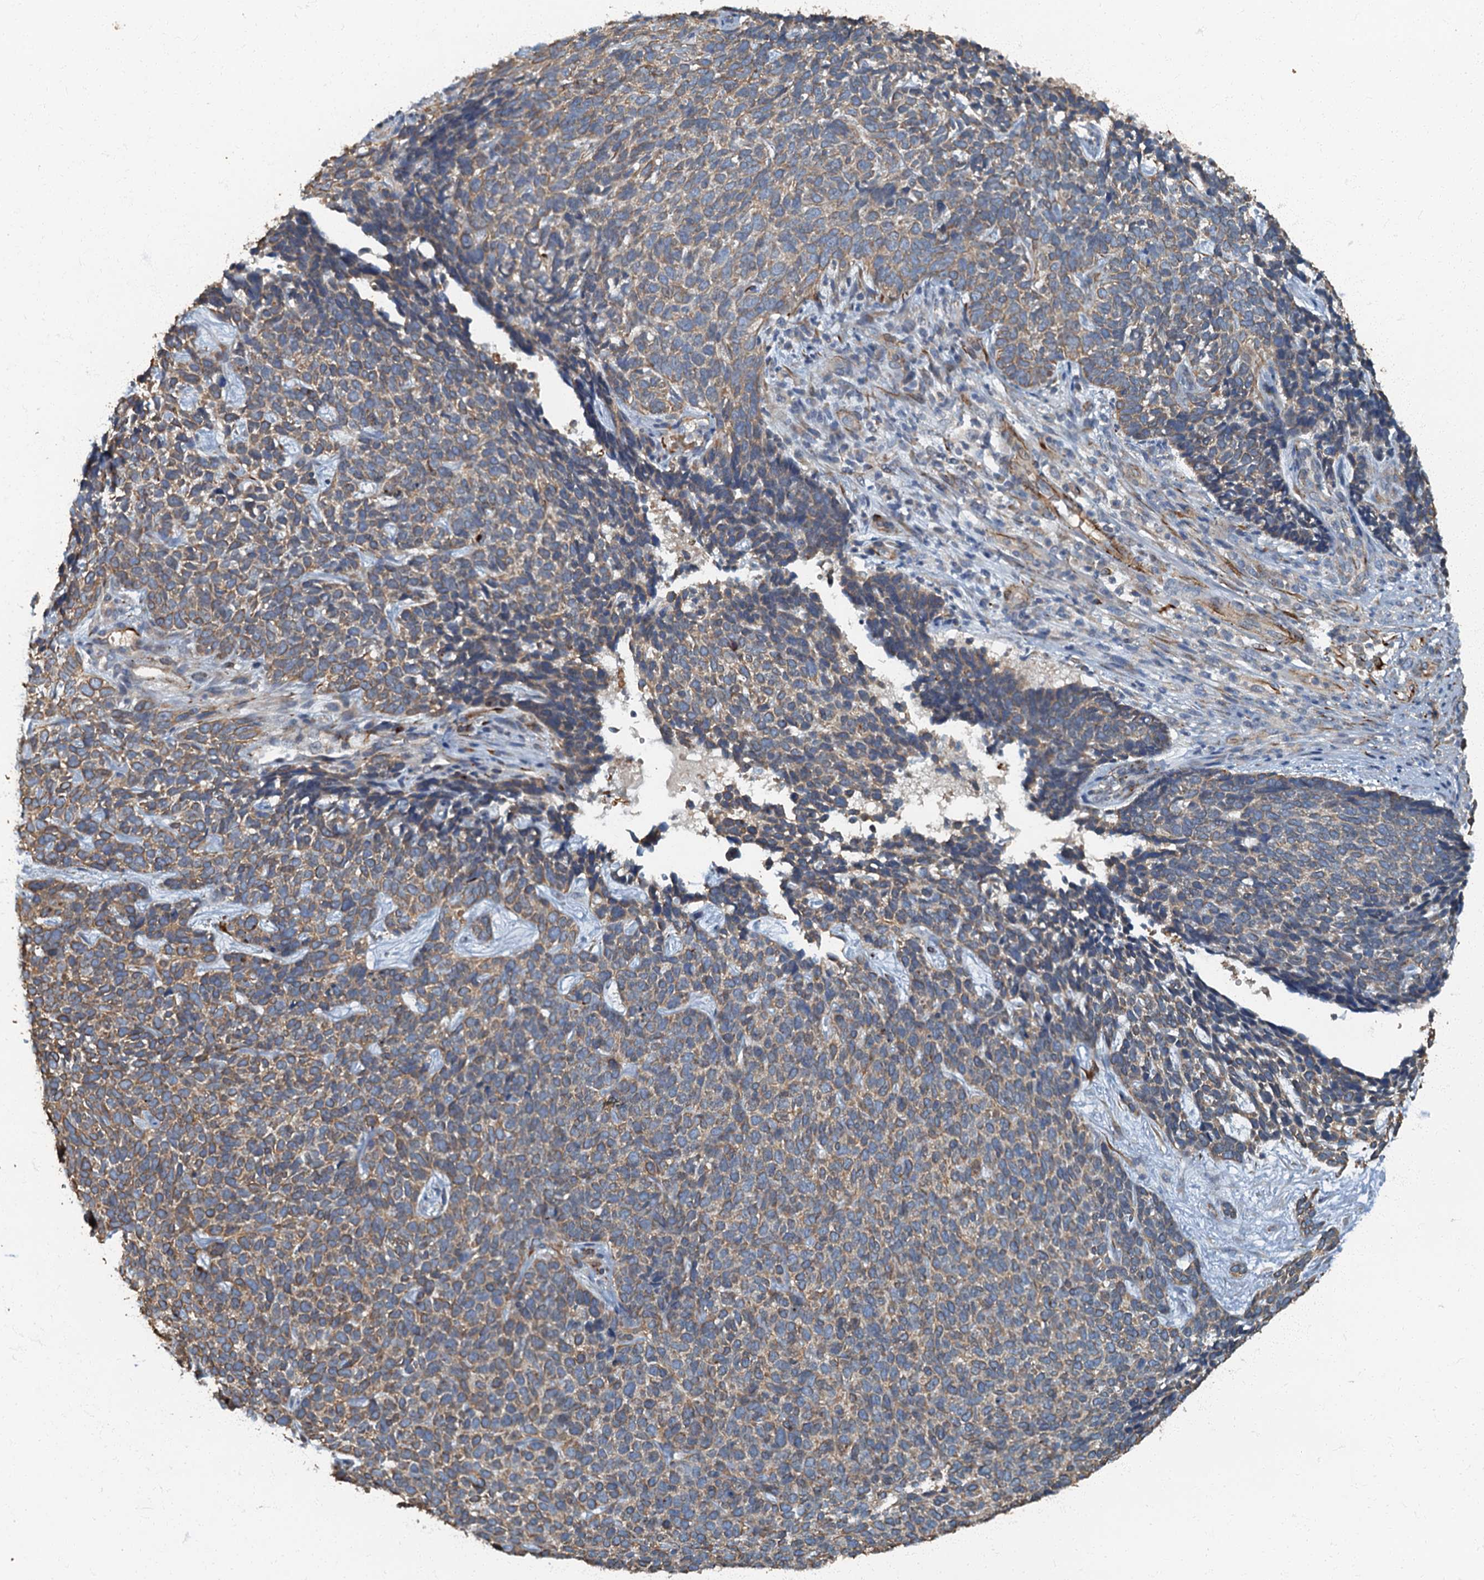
{"staining": {"intensity": "moderate", "quantity": ">75%", "location": "cytoplasmic/membranous"}, "tissue": "skin cancer", "cell_type": "Tumor cells", "image_type": "cancer", "snomed": [{"axis": "morphology", "description": "Basal cell carcinoma"}, {"axis": "topography", "description": "Skin"}], "caption": "This photomicrograph exhibits basal cell carcinoma (skin) stained with immunohistochemistry to label a protein in brown. The cytoplasmic/membranous of tumor cells show moderate positivity for the protein. Nuclei are counter-stained blue.", "gene": "ARL11", "patient": {"sex": "female", "age": 84}}